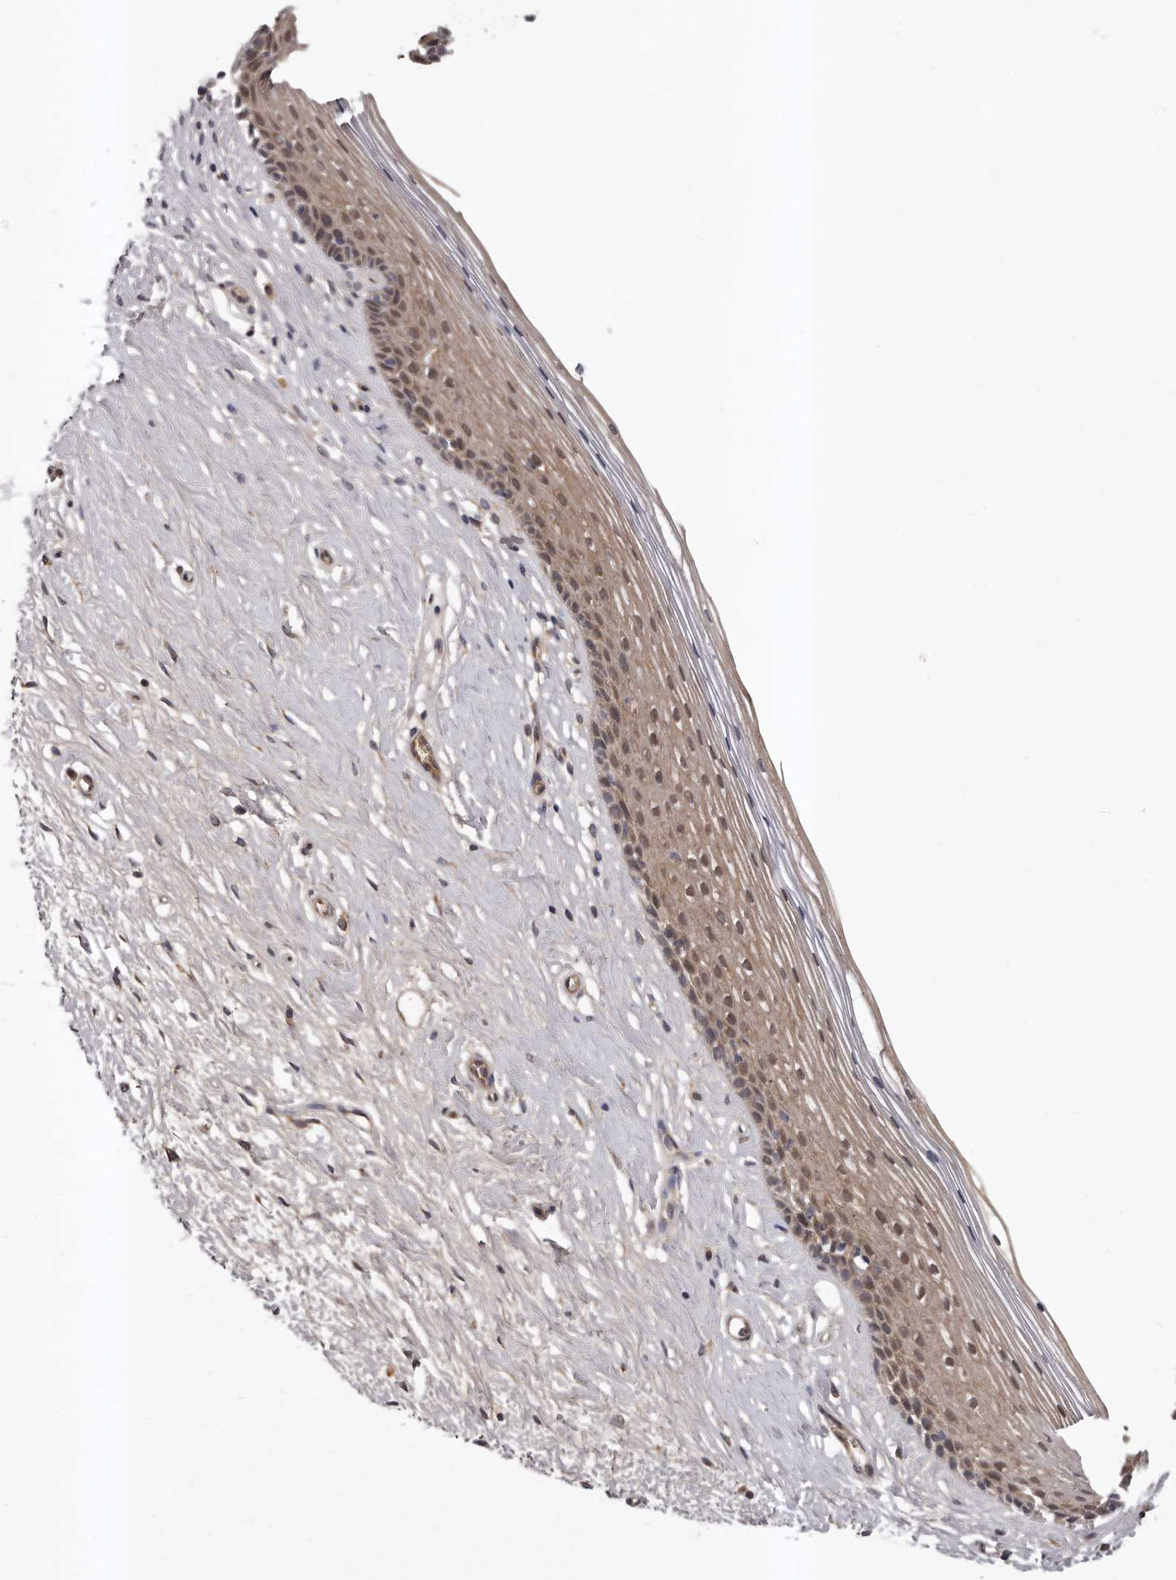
{"staining": {"intensity": "weak", "quantity": "25%-75%", "location": "cytoplasmic/membranous"}, "tissue": "vagina", "cell_type": "Squamous epithelial cells", "image_type": "normal", "snomed": [{"axis": "morphology", "description": "Normal tissue, NOS"}, {"axis": "topography", "description": "Vagina"}], "caption": "Immunohistochemical staining of benign human vagina reveals 25%-75% levels of weak cytoplasmic/membranous protein positivity in approximately 25%-75% of squamous epithelial cells.", "gene": "PRKD1", "patient": {"sex": "female", "age": 46}}